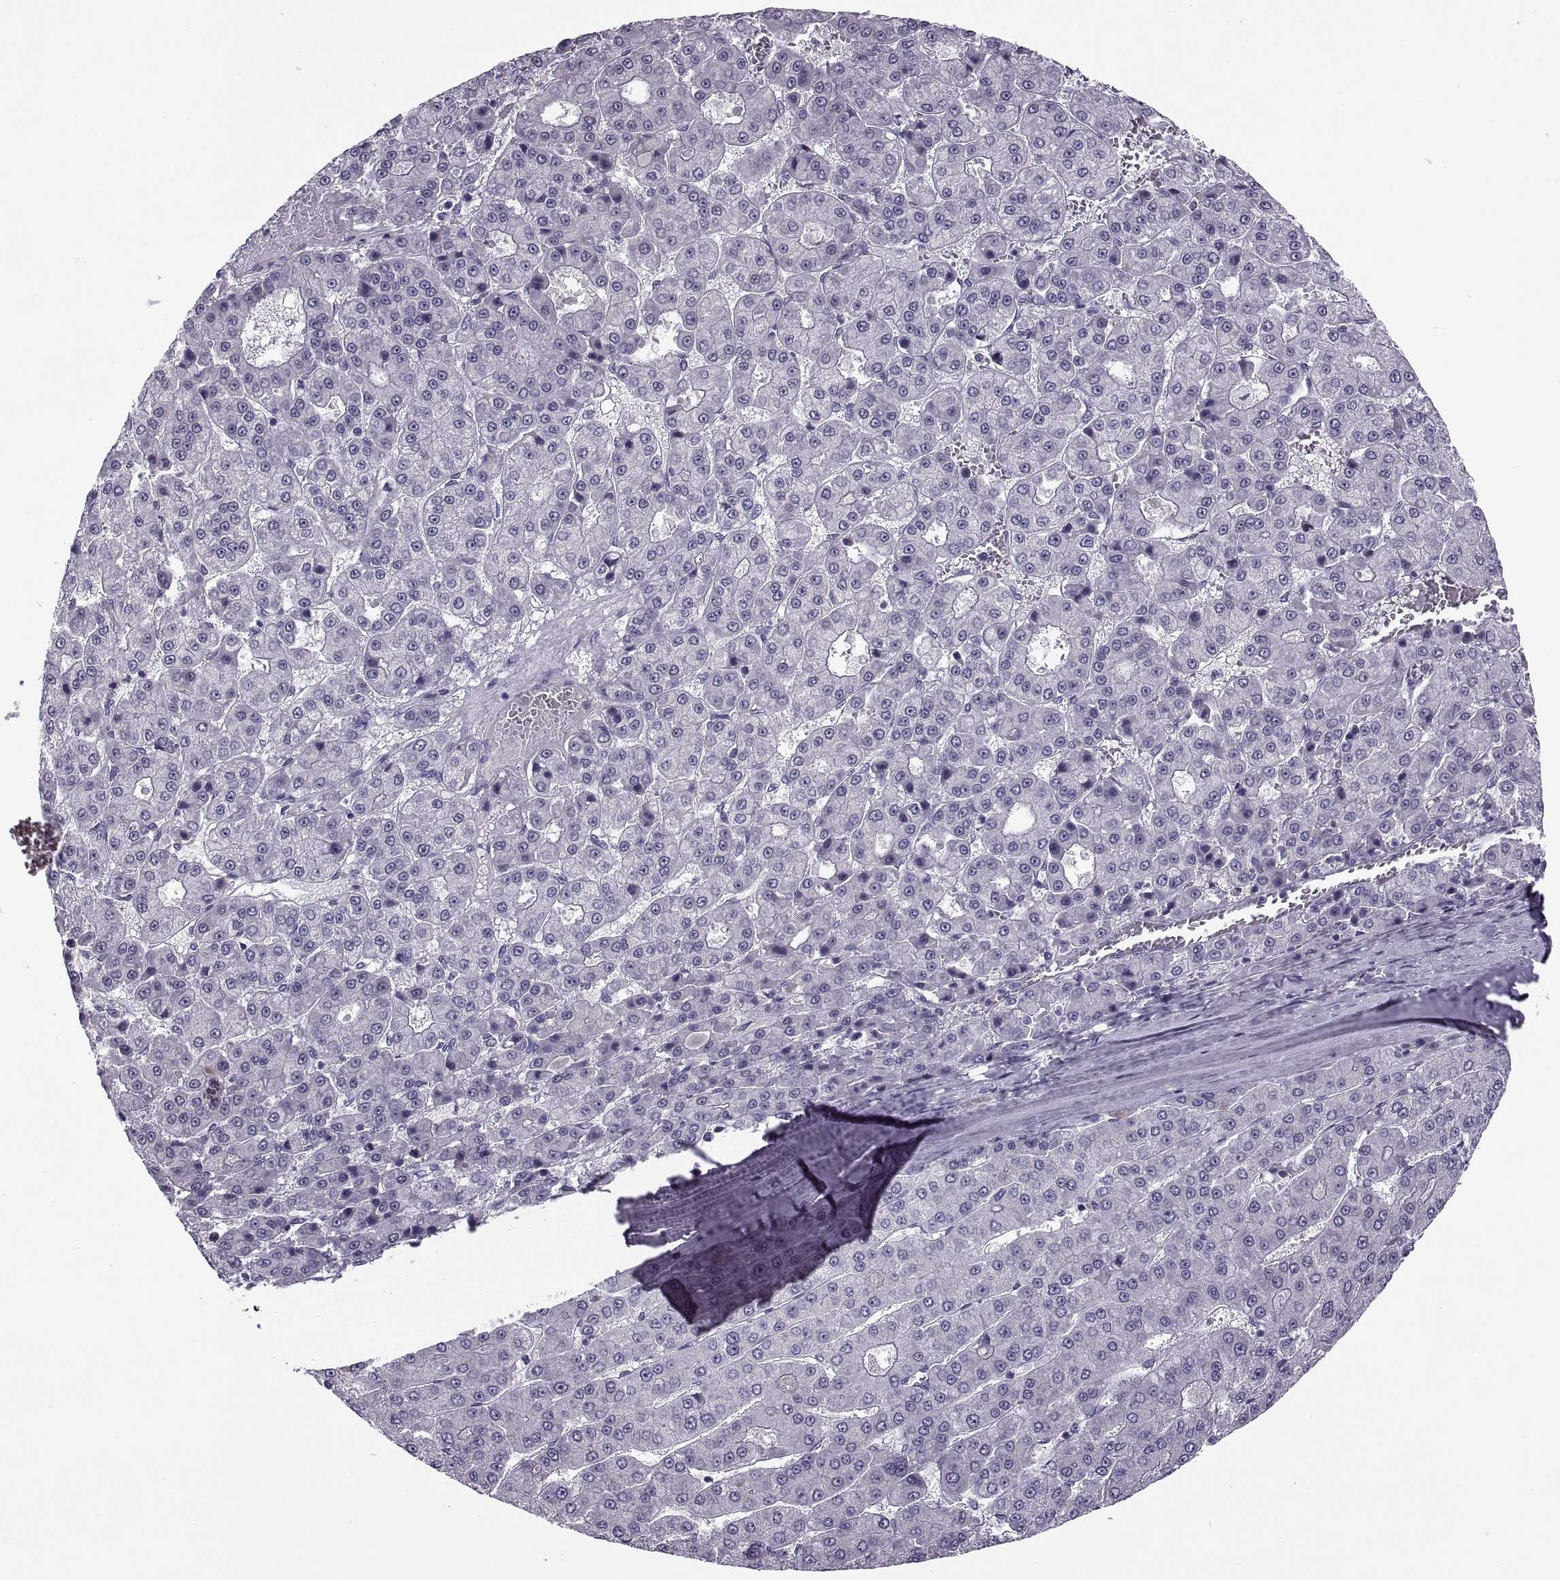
{"staining": {"intensity": "negative", "quantity": "none", "location": "none"}, "tissue": "liver cancer", "cell_type": "Tumor cells", "image_type": "cancer", "snomed": [{"axis": "morphology", "description": "Carcinoma, Hepatocellular, NOS"}, {"axis": "topography", "description": "Liver"}], "caption": "Immunohistochemistry micrograph of neoplastic tissue: human liver cancer (hepatocellular carcinoma) stained with DAB displays no significant protein positivity in tumor cells.", "gene": "TBC1D3G", "patient": {"sex": "male", "age": 70}}